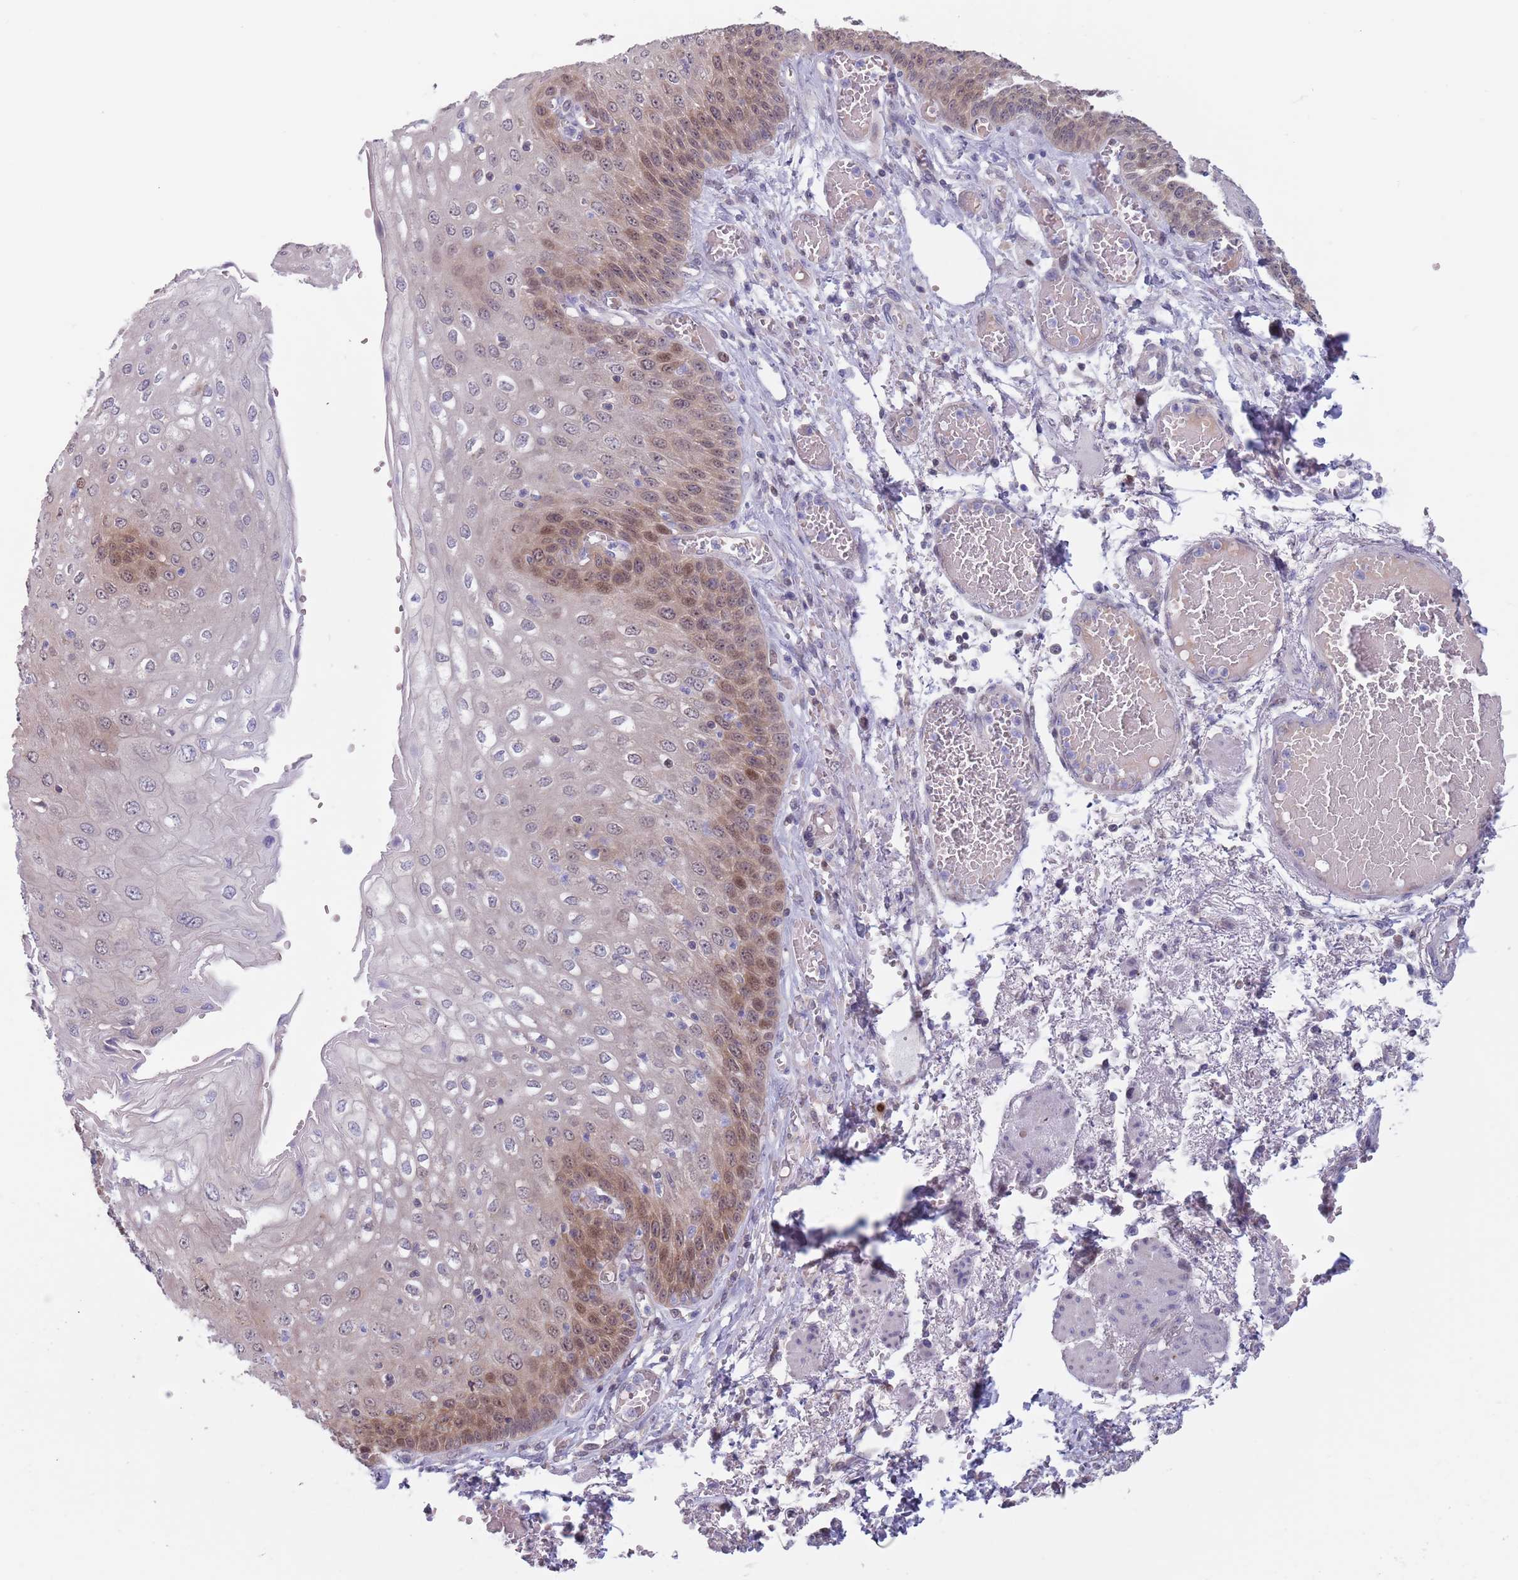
{"staining": {"intensity": "moderate", "quantity": "25%-75%", "location": "nuclear"}, "tissue": "esophagus", "cell_type": "Squamous epithelial cells", "image_type": "normal", "snomed": [{"axis": "morphology", "description": "Normal tissue, NOS"}, {"axis": "topography", "description": "Esophagus"}], "caption": "A brown stain shows moderate nuclear expression of a protein in squamous epithelial cells of unremarkable esophagus. Using DAB (brown) and hematoxylin (blue) stains, captured at high magnification using brightfield microscopy.", "gene": "CLNS1A", "patient": {"sex": "male", "age": 81}}